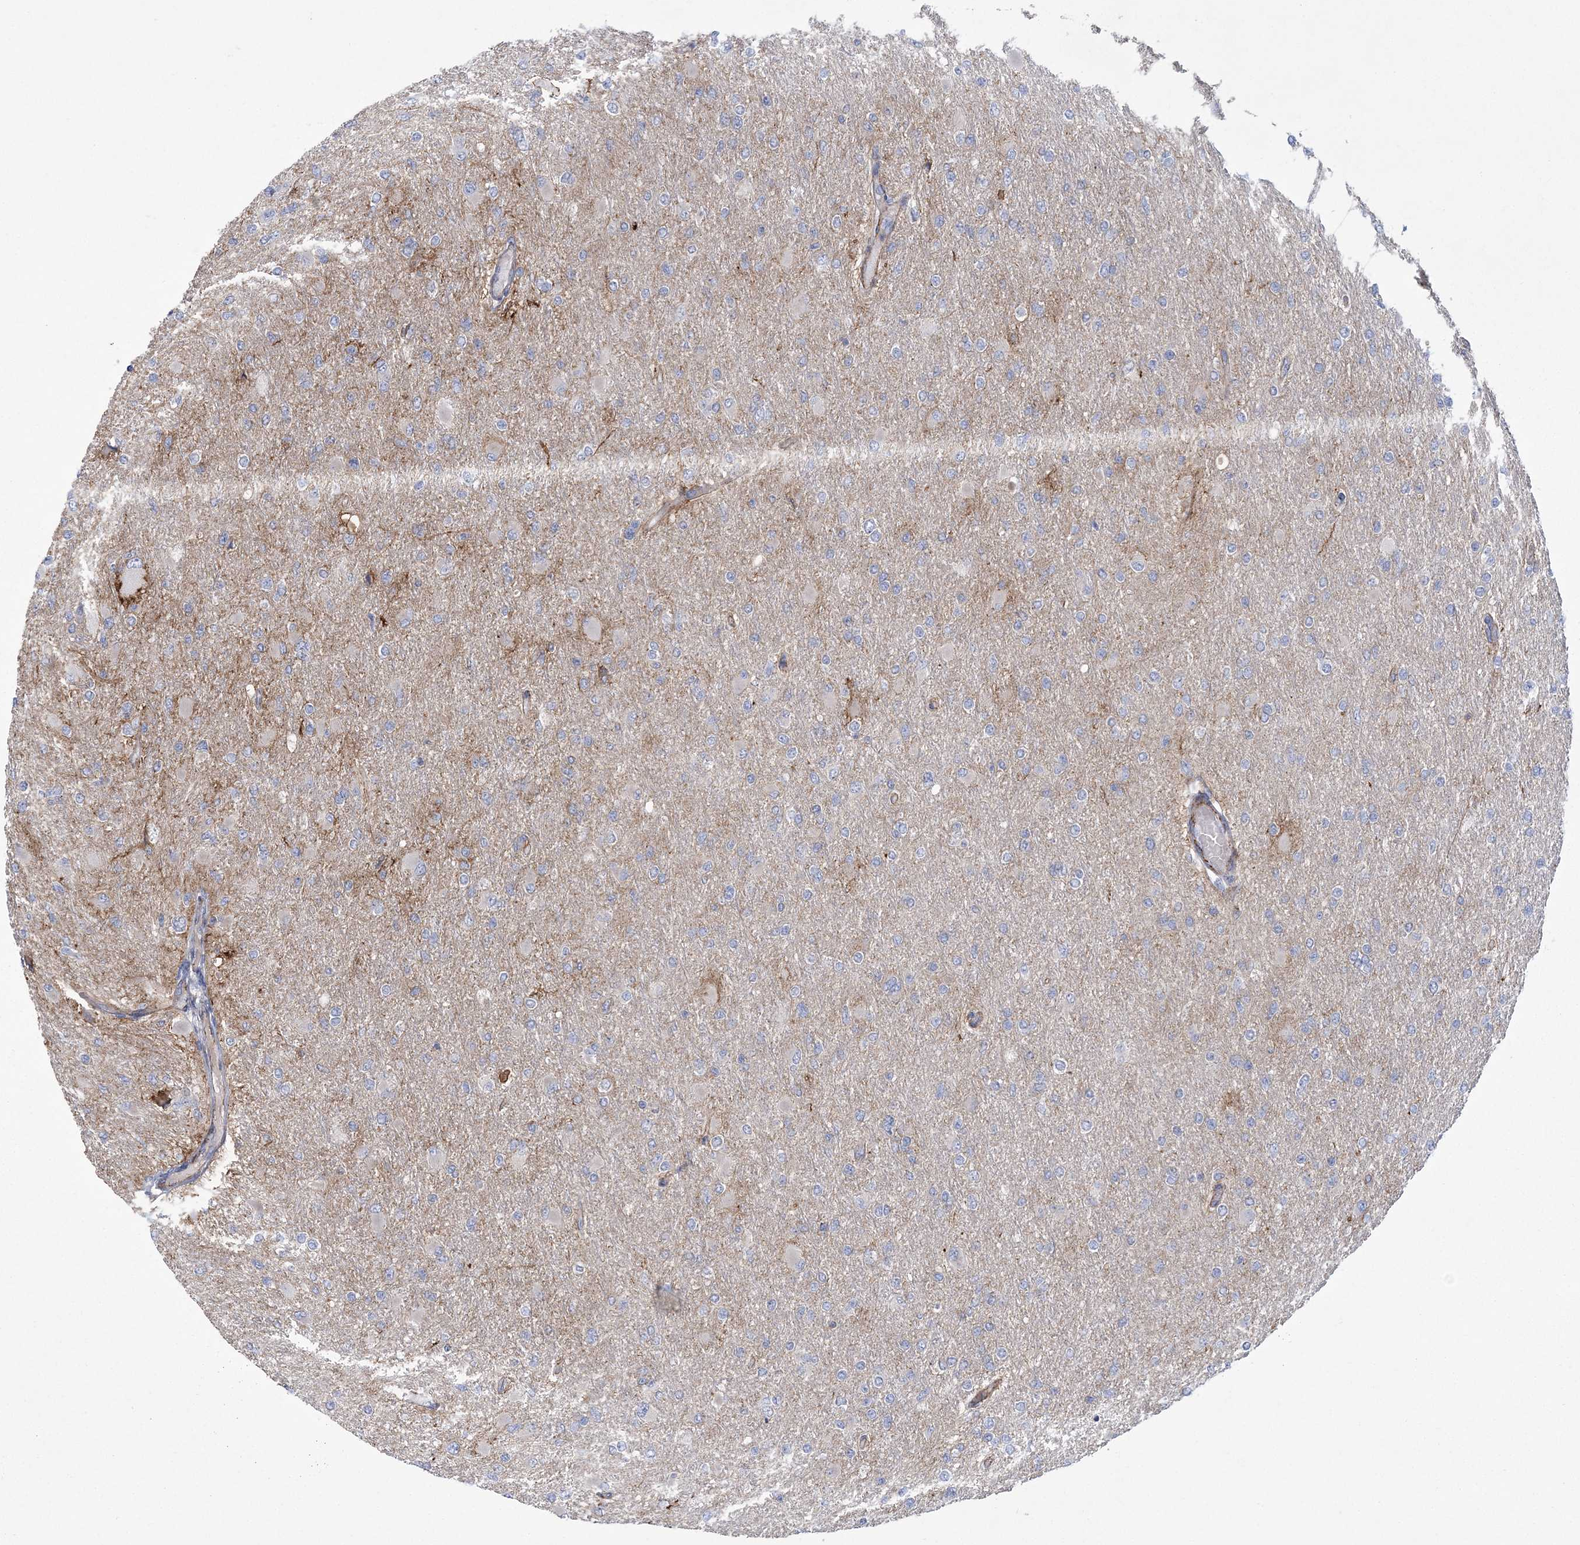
{"staining": {"intensity": "negative", "quantity": "none", "location": "none"}, "tissue": "glioma", "cell_type": "Tumor cells", "image_type": "cancer", "snomed": [{"axis": "morphology", "description": "Glioma, malignant, High grade"}, {"axis": "topography", "description": "Cerebral cortex"}], "caption": "A micrograph of human glioma is negative for staining in tumor cells.", "gene": "ARSJ", "patient": {"sex": "female", "age": 36}}